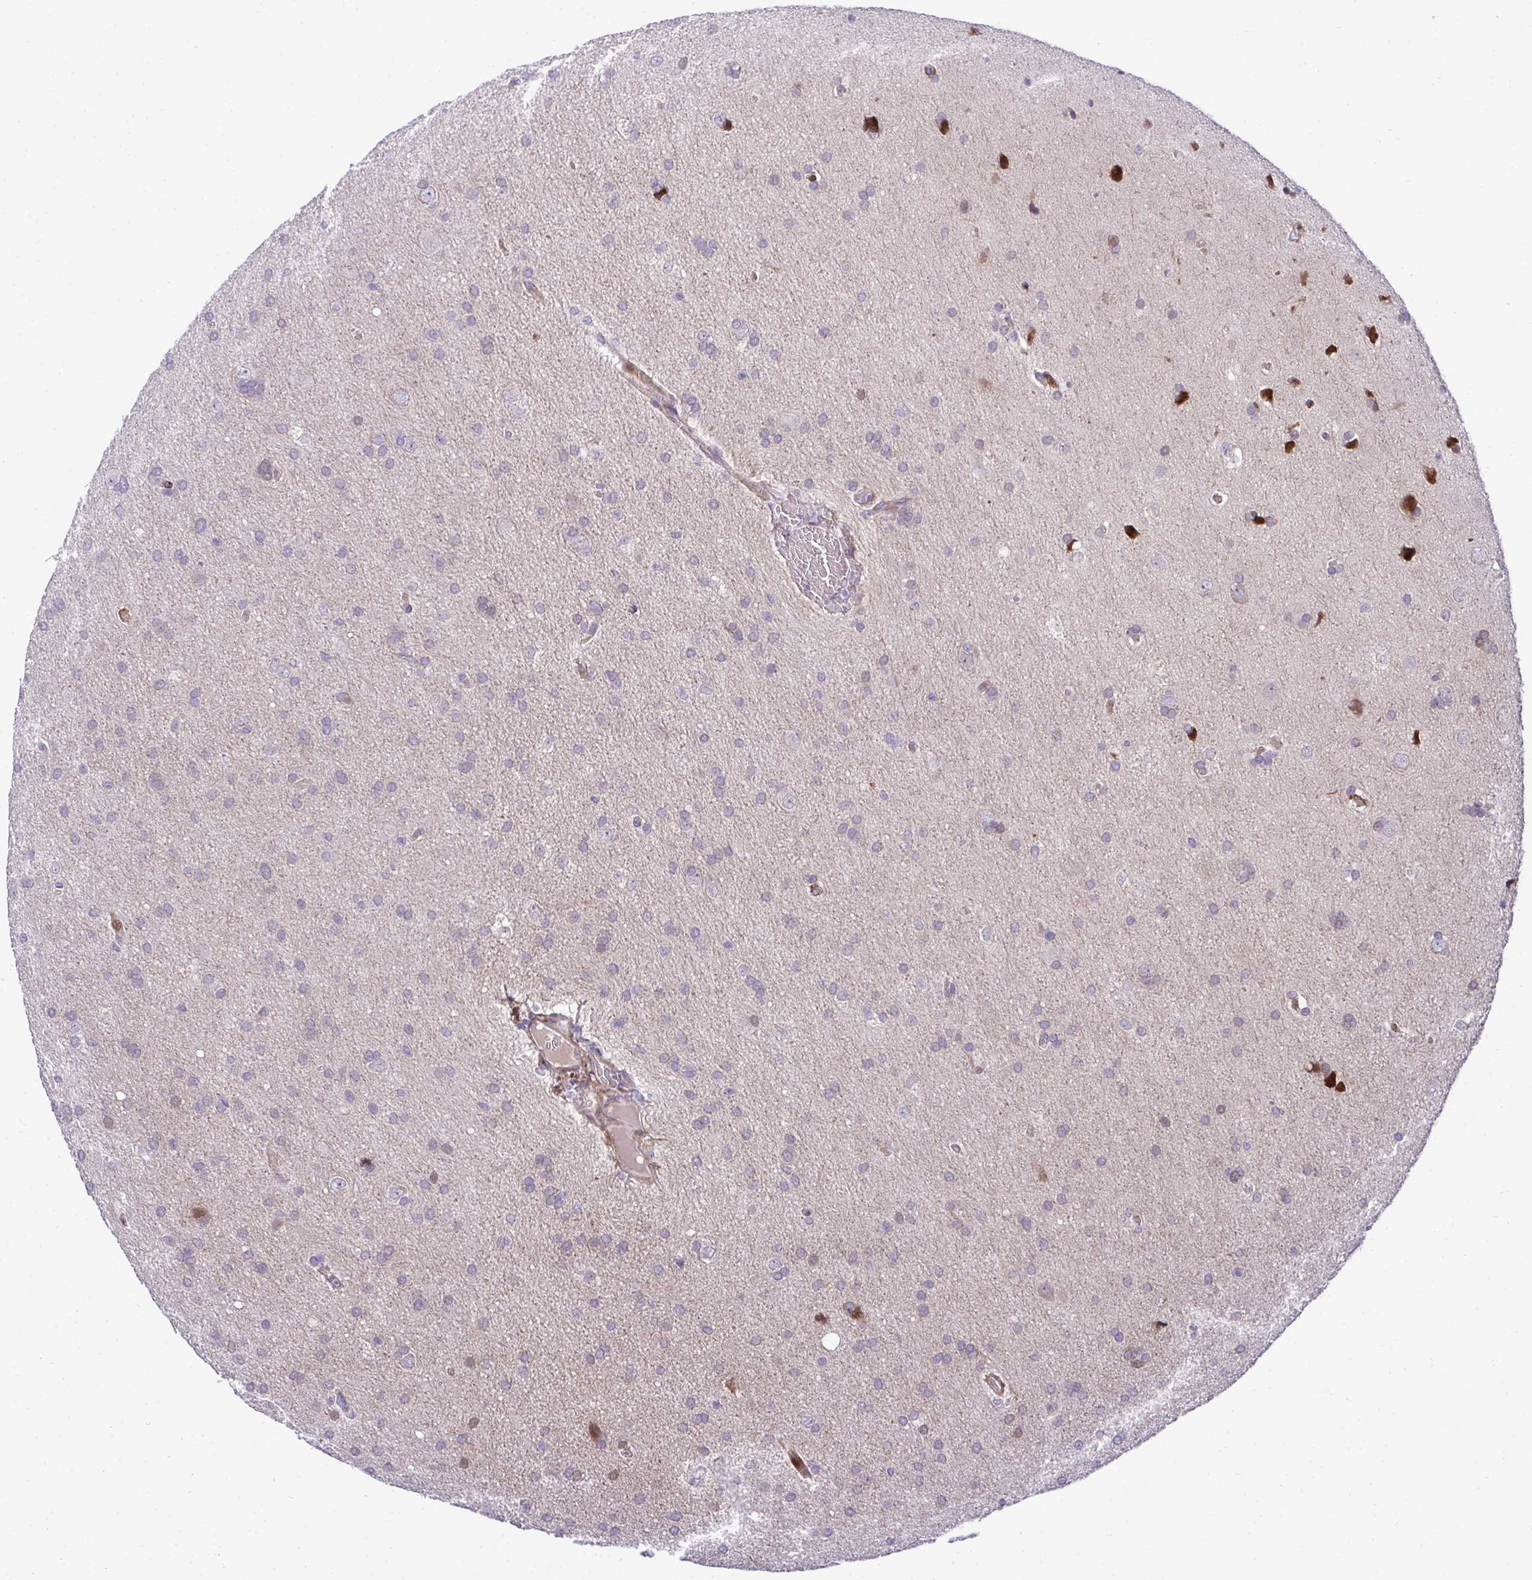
{"staining": {"intensity": "negative", "quantity": "none", "location": "none"}, "tissue": "glioma", "cell_type": "Tumor cells", "image_type": "cancer", "snomed": [{"axis": "morphology", "description": "Glioma, malignant, Low grade"}, {"axis": "topography", "description": "Brain"}], "caption": "Tumor cells show no significant protein positivity in low-grade glioma (malignant).", "gene": "CASTOR2", "patient": {"sex": "female", "age": 54}}